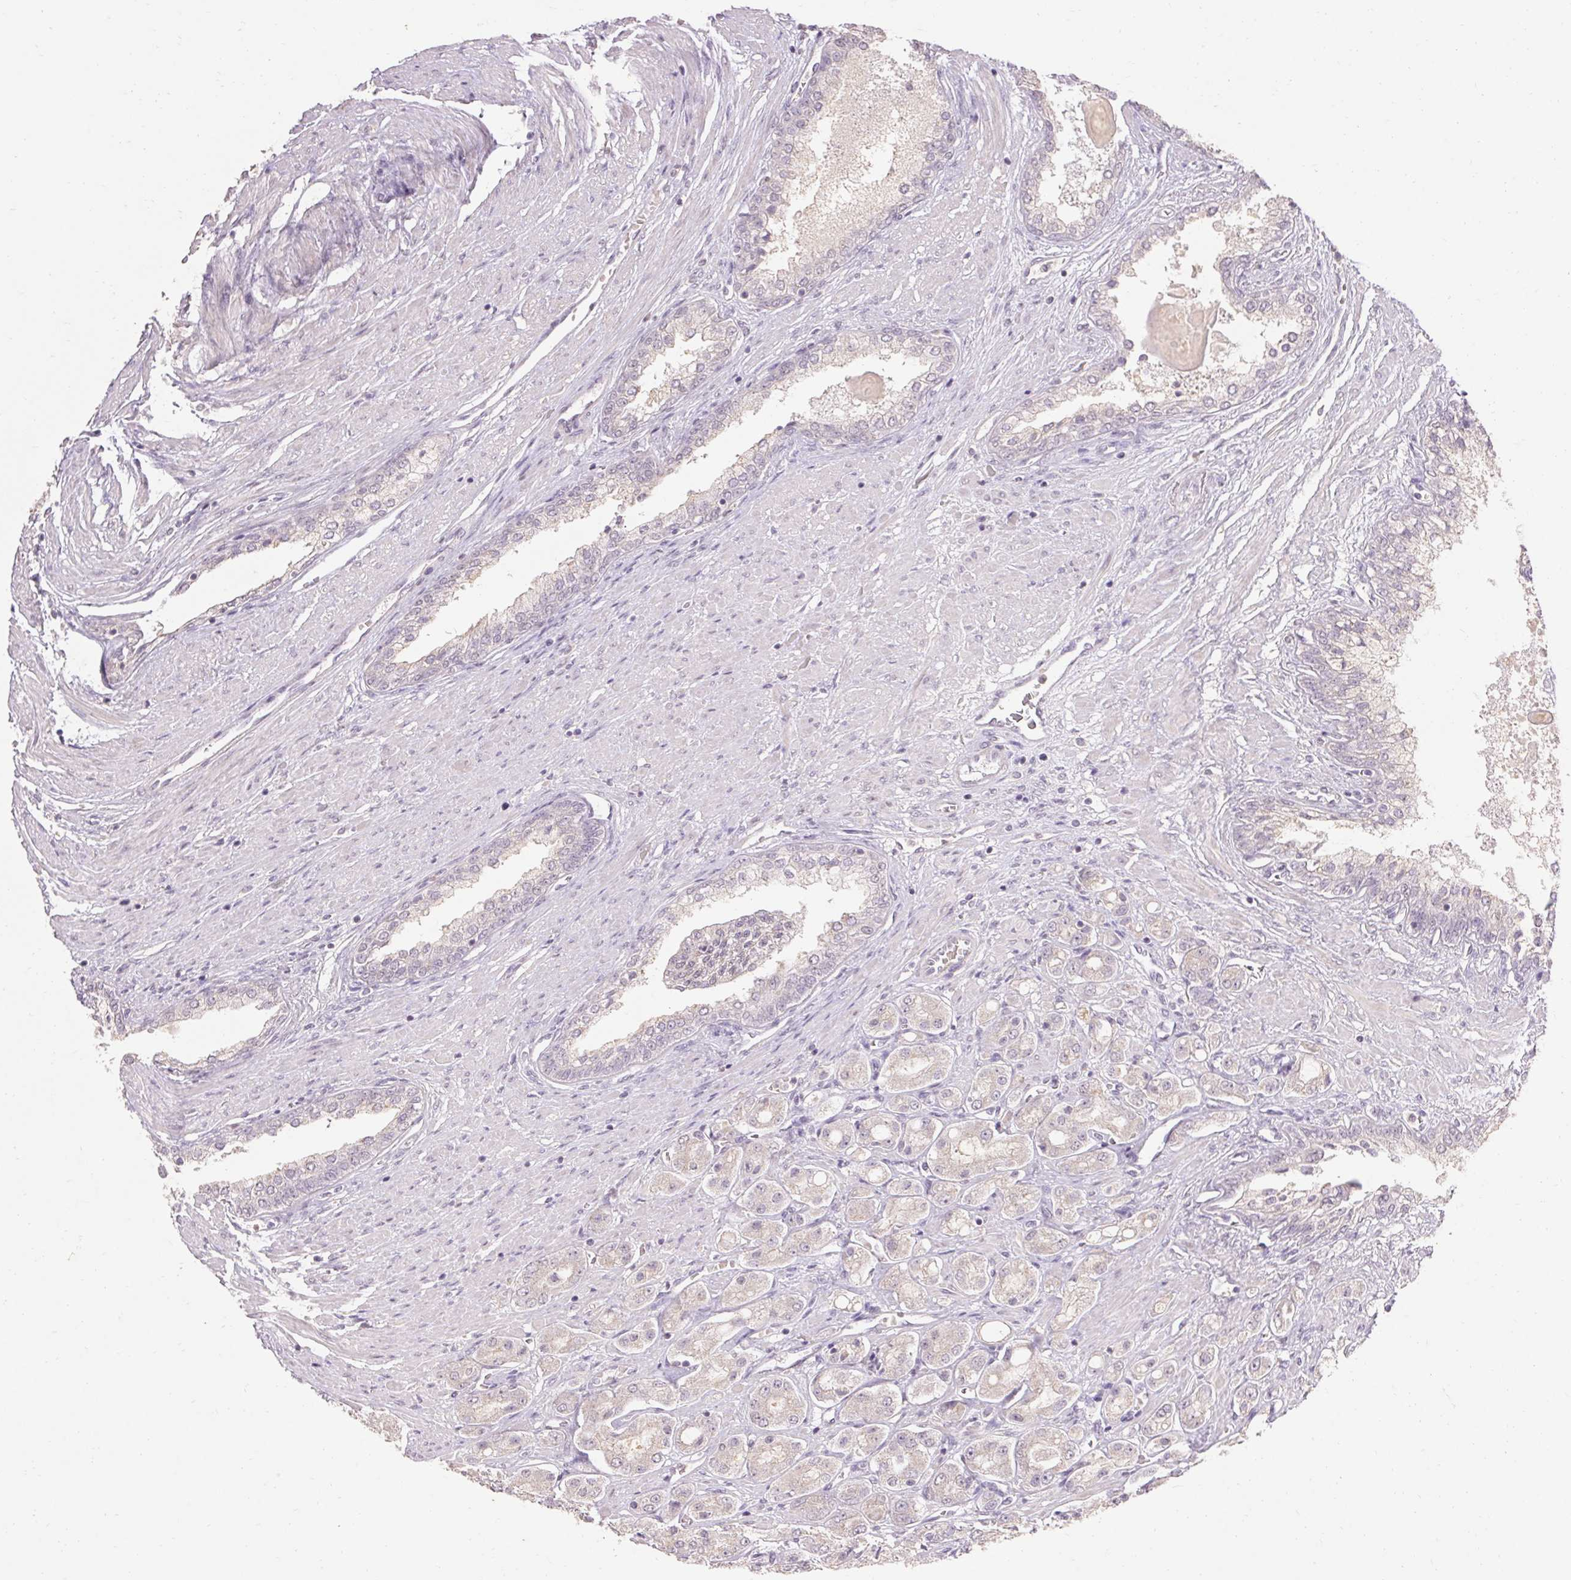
{"staining": {"intensity": "negative", "quantity": "none", "location": "none"}, "tissue": "prostate cancer", "cell_type": "Tumor cells", "image_type": "cancer", "snomed": [{"axis": "morphology", "description": "Adenocarcinoma, High grade"}, {"axis": "topography", "description": "Prostate"}], "caption": "Prostate high-grade adenocarcinoma was stained to show a protein in brown. There is no significant staining in tumor cells.", "gene": "SKP2", "patient": {"sex": "male", "age": 67}}